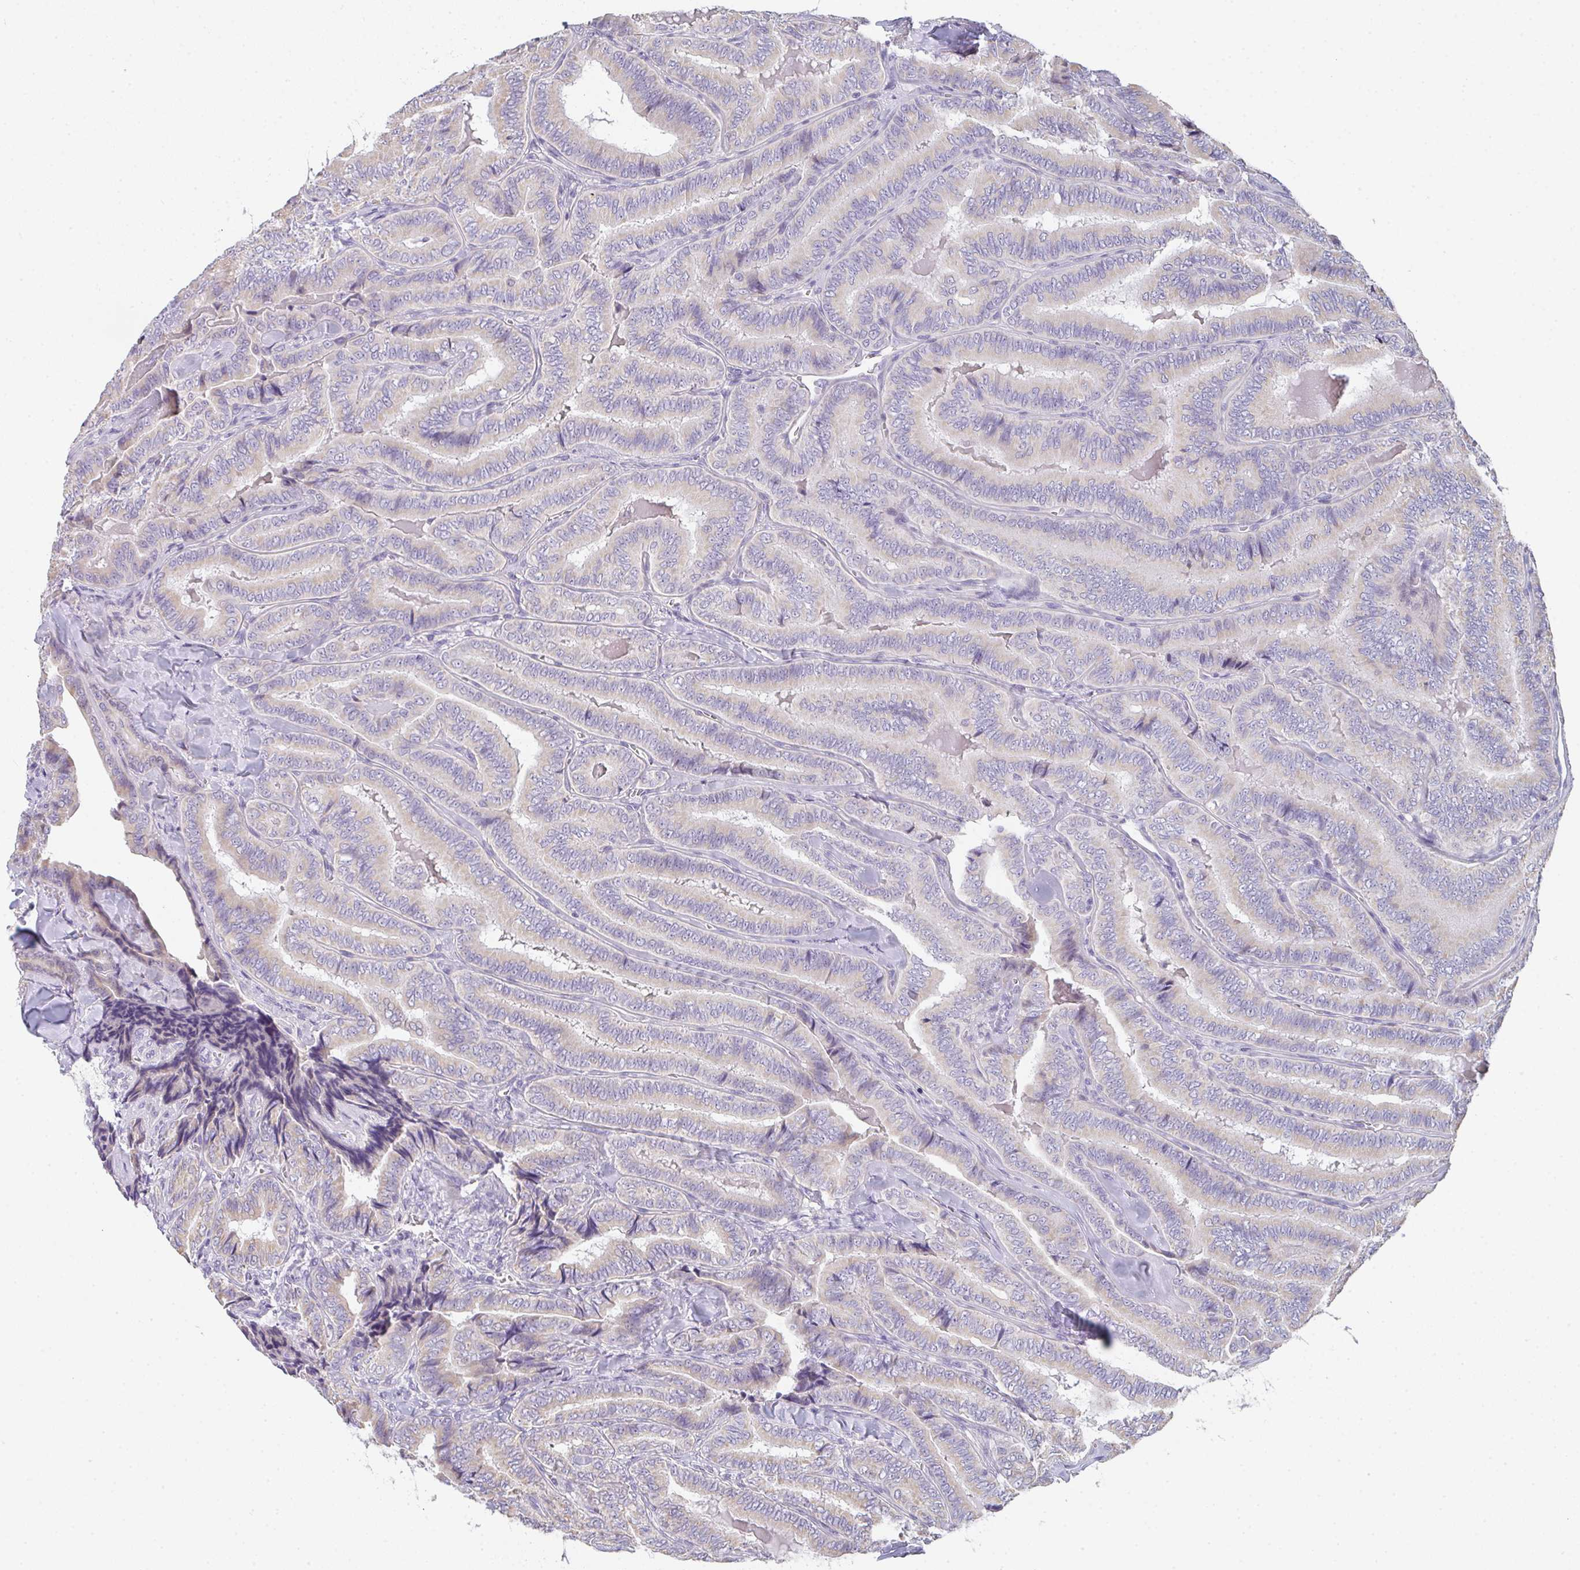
{"staining": {"intensity": "weak", "quantity": "25%-75%", "location": "cytoplasmic/membranous"}, "tissue": "thyroid cancer", "cell_type": "Tumor cells", "image_type": "cancer", "snomed": [{"axis": "morphology", "description": "Papillary adenocarcinoma, NOS"}, {"axis": "topography", "description": "Thyroid gland"}], "caption": "IHC photomicrograph of human papillary adenocarcinoma (thyroid) stained for a protein (brown), which displays low levels of weak cytoplasmic/membranous staining in about 25%-75% of tumor cells.", "gene": "CACNA1S", "patient": {"sex": "male", "age": 61}}